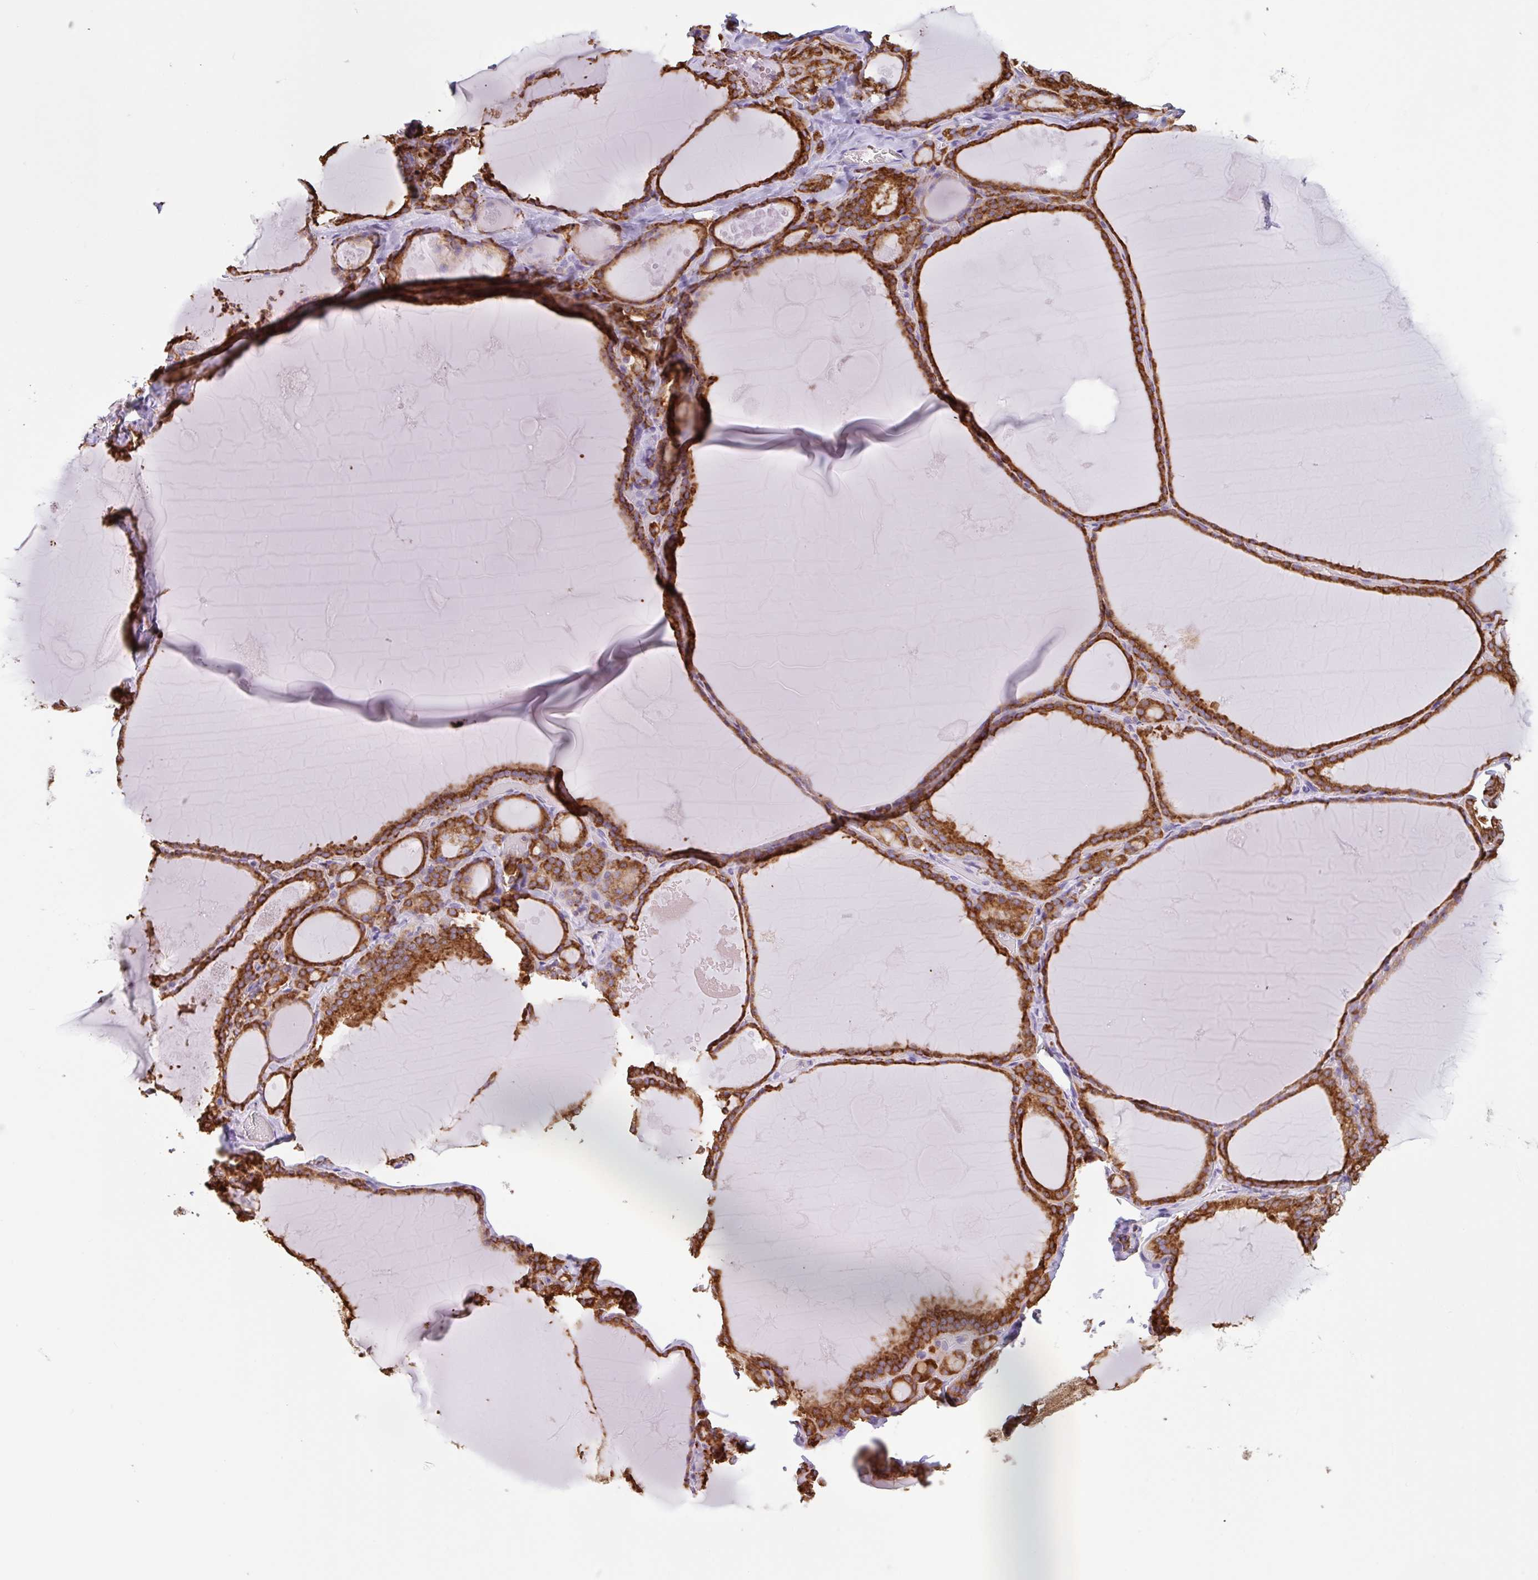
{"staining": {"intensity": "strong", "quantity": ">75%", "location": "cytoplasmic/membranous"}, "tissue": "thyroid gland", "cell_type": "Glandular cells", "image_type": "normal", "snomed": [{"axis": "morphology", "description": "Normal tissue, NOS"}, {"axis": "topography", "description": "Thyroid gland"}], "caption": "Glandular cells reveal strong cytoplasmic/membranous positivity in about >75% of cells in unremarkable thyroid gland.", "gene": "DOK4", "patient": {"sex": "male", "age": 56}}